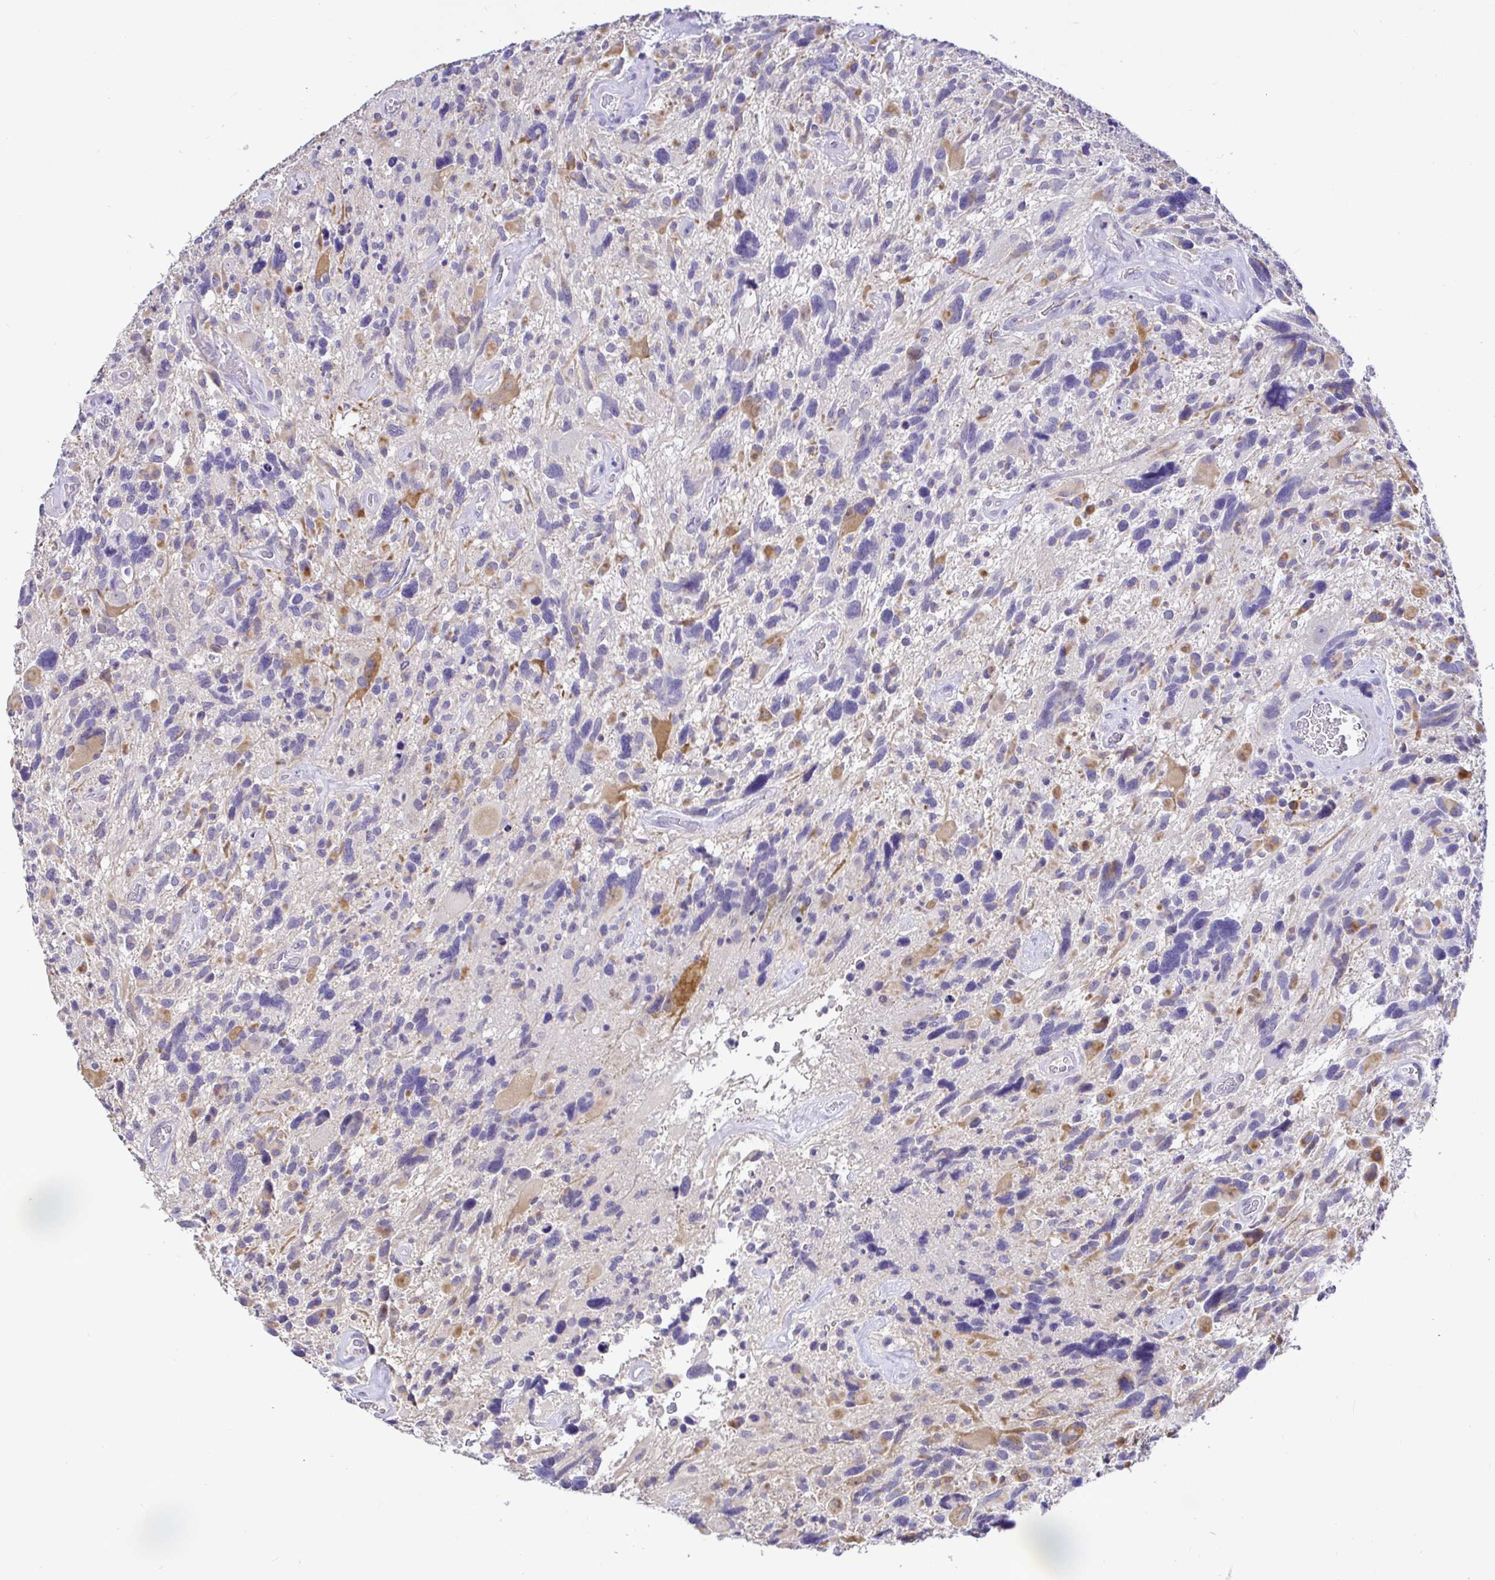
{"staining": {"intensity": "negative", "quantity": "none", "location": "none"}, "tissue": "glioma", "cell_type": "Tumor cells", "image_type": "cancer", "snomed": [{"axis": "morphology", "description": "Glioma, malignant, High grade"}, {"axis": "topography", "description": "Brain"}], "caption": "Tumor cells are negative for protein expression in human malignant glioma (high-grade).", "gene": "CDO1", "patient": {"sex": "male", "age": 49}}